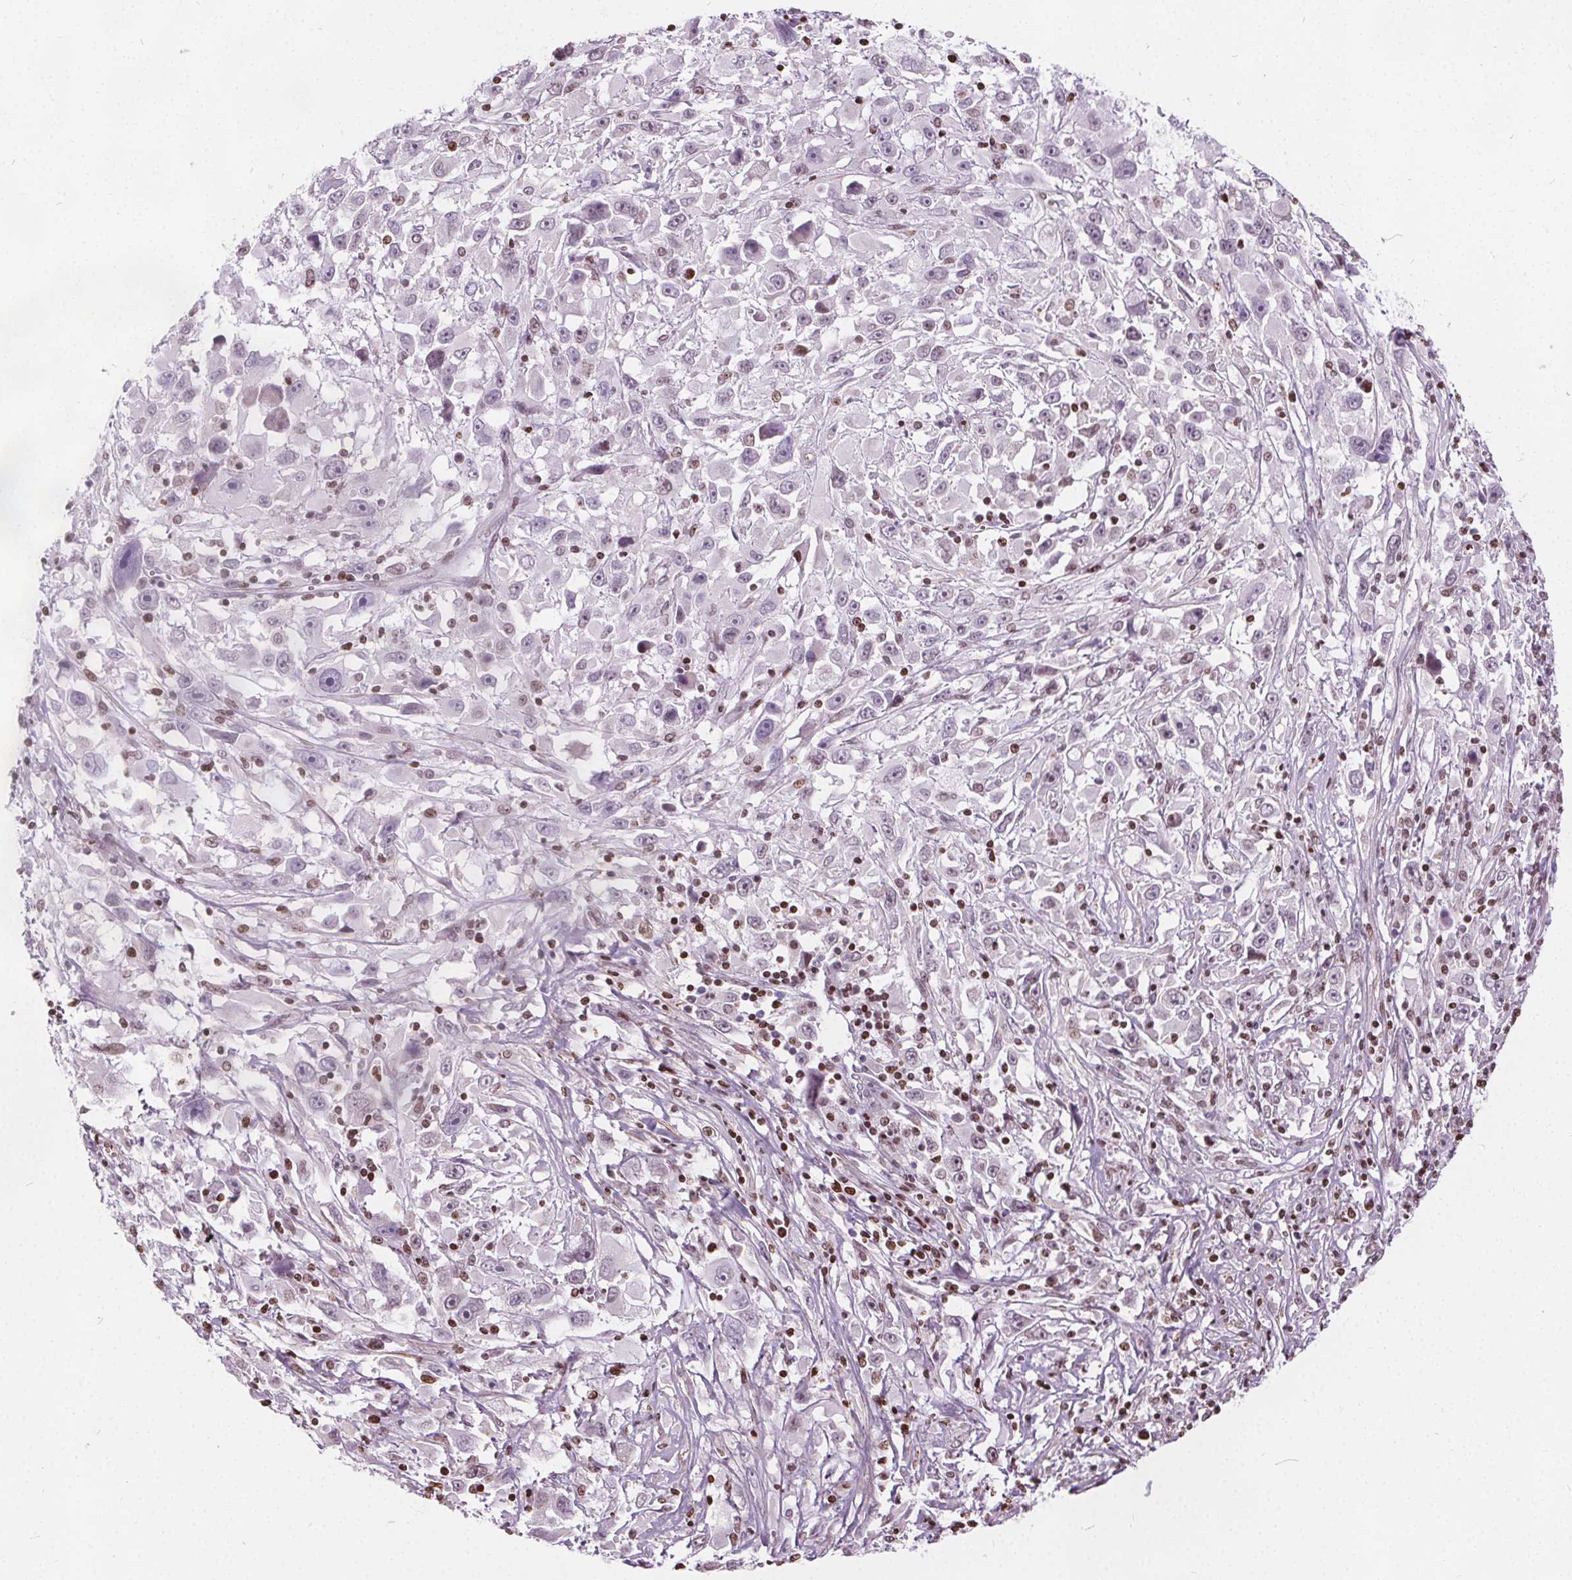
{"staining": {"intensity": "negative", "quantity": "none", "location": "none"}, "tissue": "melanoma", "cell_type": "Tumor cells", "image_type": "cancer", "snomed": [{"axis": "morphology", "description": "Malignant melanoma, Metastatic site"}, {"axis": "topography", "description": "Soft tissue"}], "caption": "Tumor cells show no significant protein positivity in melanoma. Nuclei are stained in blue.", "gene": "ISLR2", "patient": {"sex": "male", "age": 50}}